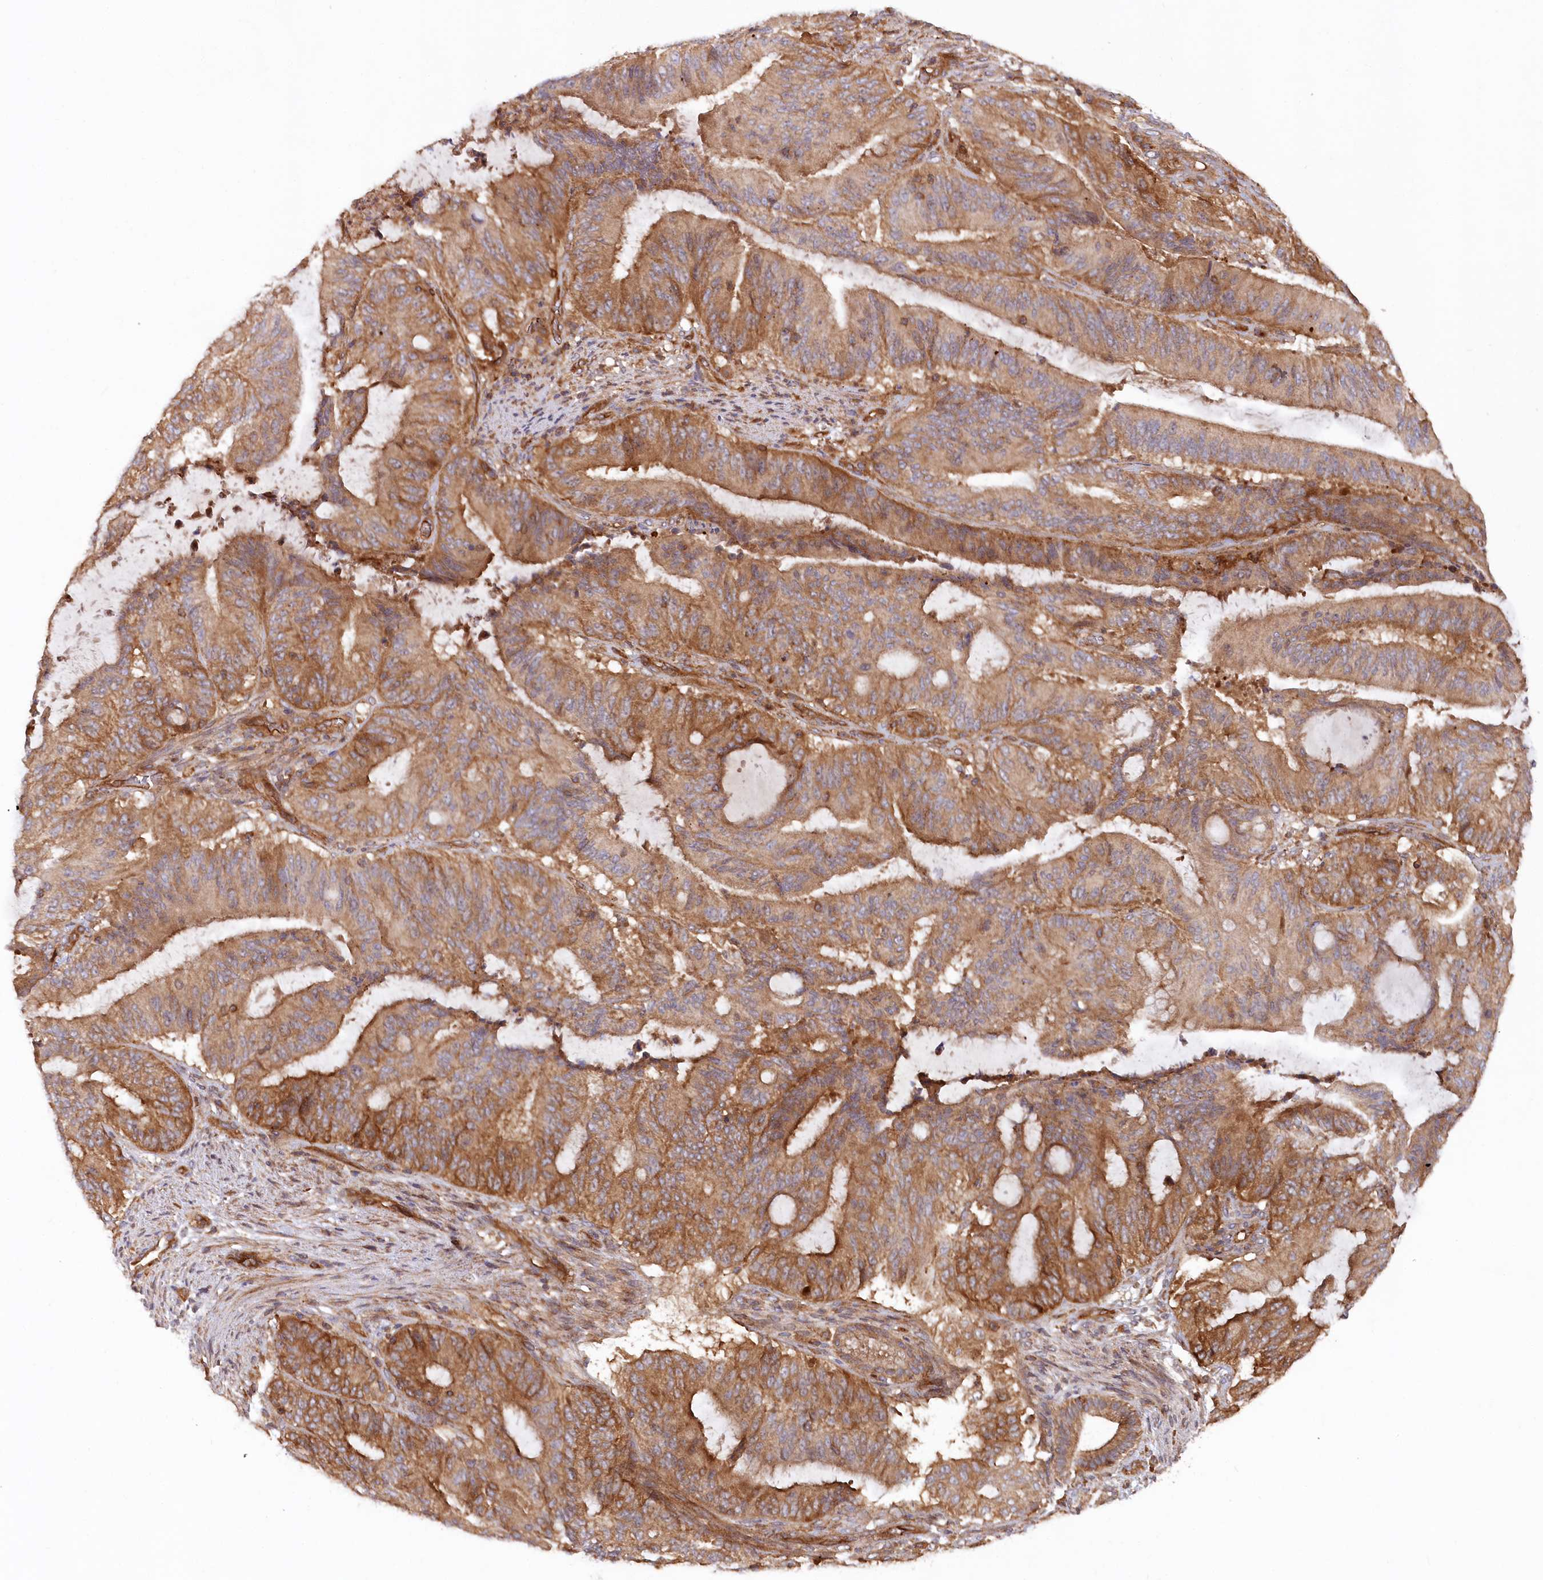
{"staining": {"intensity": "moderate", "quantity": ">75%", "location": "cytoplasmic/membranous"}, "tissue": "liver cancer", "cell_type": "Tumor cells", "image_type": "cancer", "snomed": [{"axis": "morphology", "description": "Normal tissue, NOS"}, {"axis": "morphology", "description": "Cholangiocarcinoma"}, {"axis": "topography", "description": "Liver"}, {"axis": "topography", "description": "Peripheral nerve tissue"}], "caption": "A medium amount of moderate cytoplasmic/membranous staining is present in about >75% of tumor cells in liver cholangiocarcinoma tissue. (IHC, brightfield microscopy, high magnification).", "gene": "PAIP2", "patient": {"sex": "female", "age": 73}}